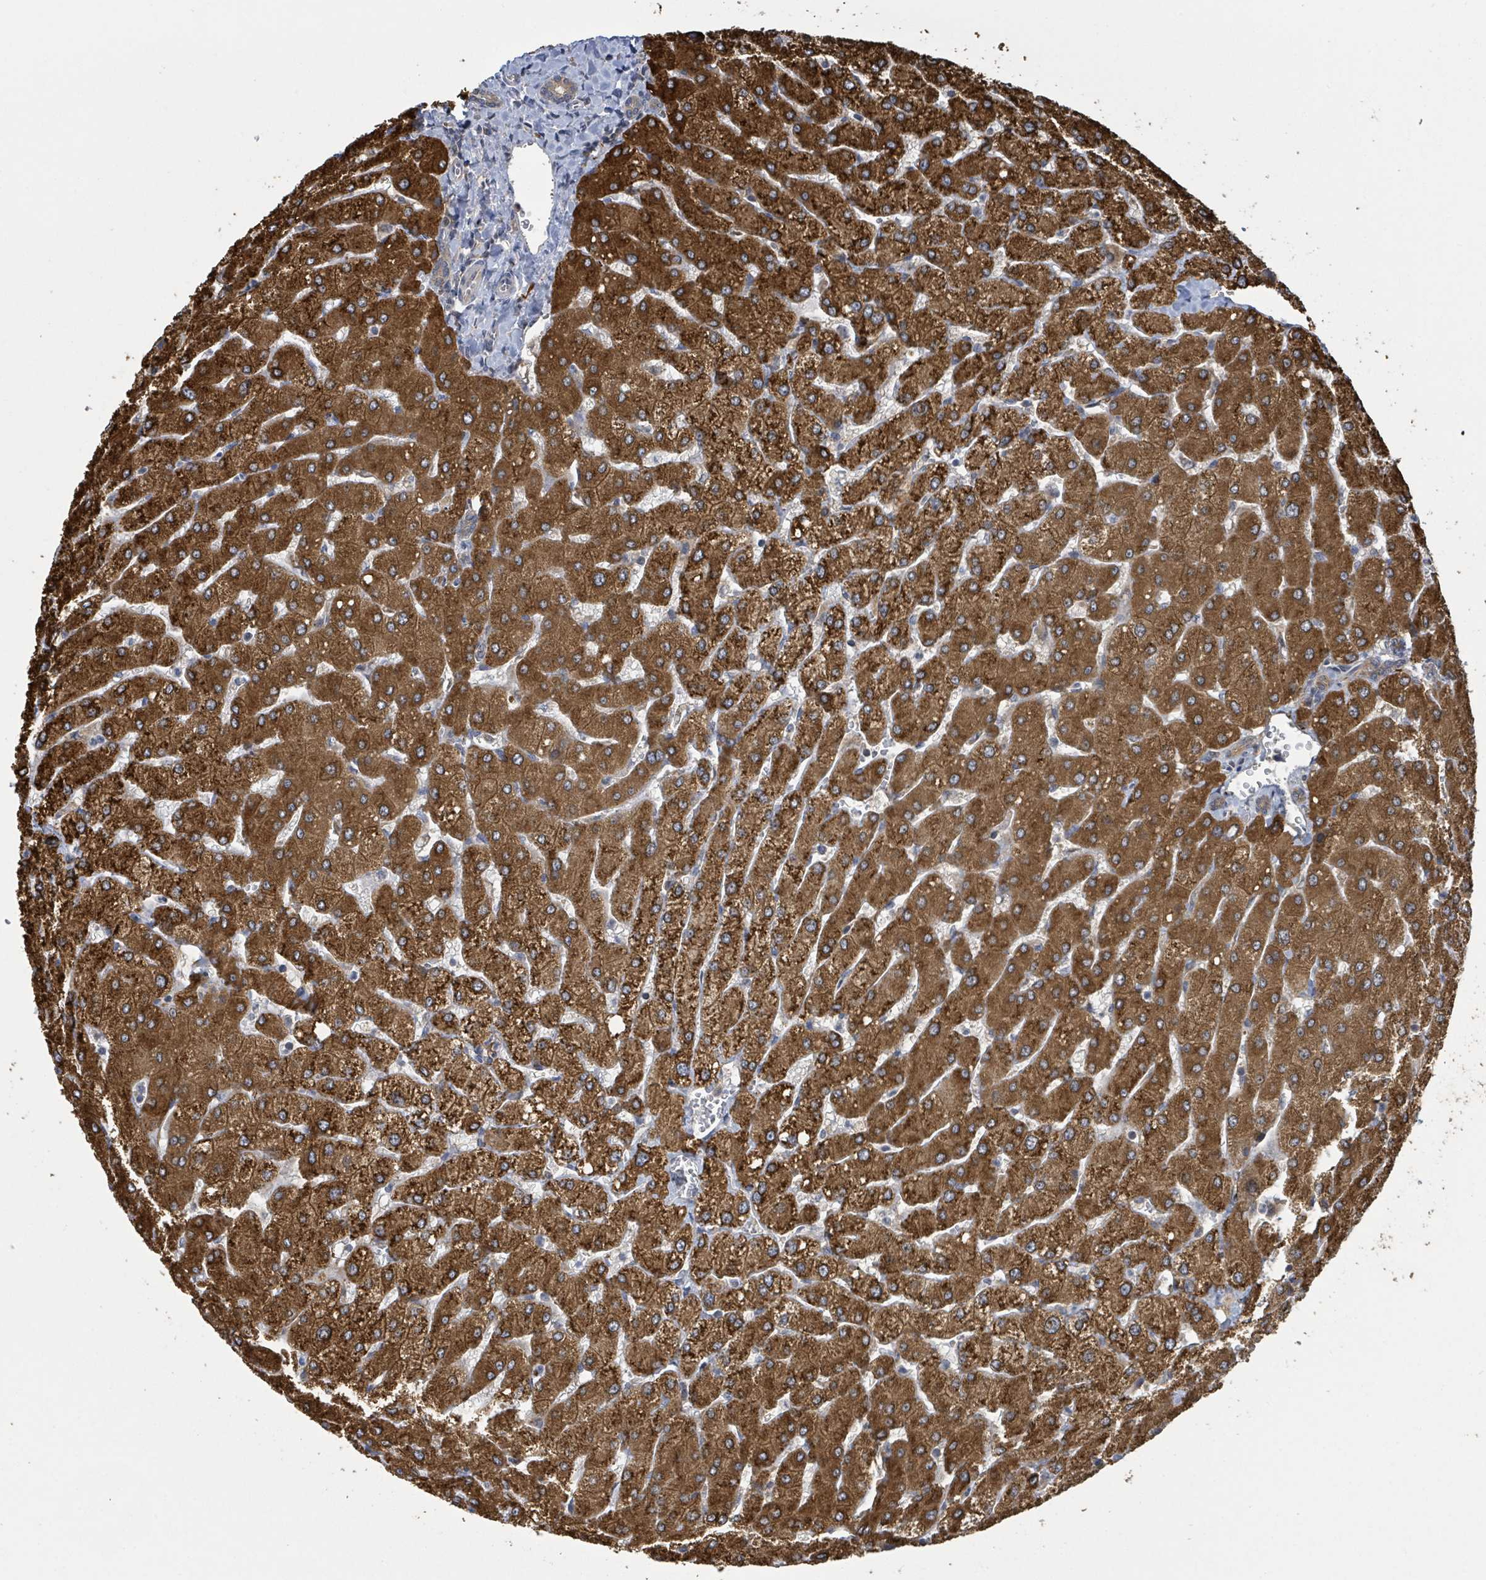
{"staining": {"intensity": "weak", "quantity": ">75%", "location": "cytoplasmic/membranous"}, "tissue": "liver", "cell_type": "Cholangiocytes", "image_type": "normal", "snomed": [{"axis": "morphology", "description": "Normal tissue, NOS"}, {"axis": "topography", "description": "Liver"}], "caption": "A high-resolution photomicrograph shows immunohistochemistry (IHC) staining of normal liver, which reveals weak cytoplasmic/membranous staining in about >75% of cholangiocytes.", "gene": "CCDC121", "patient": {"sex": "male", "age": 55}}